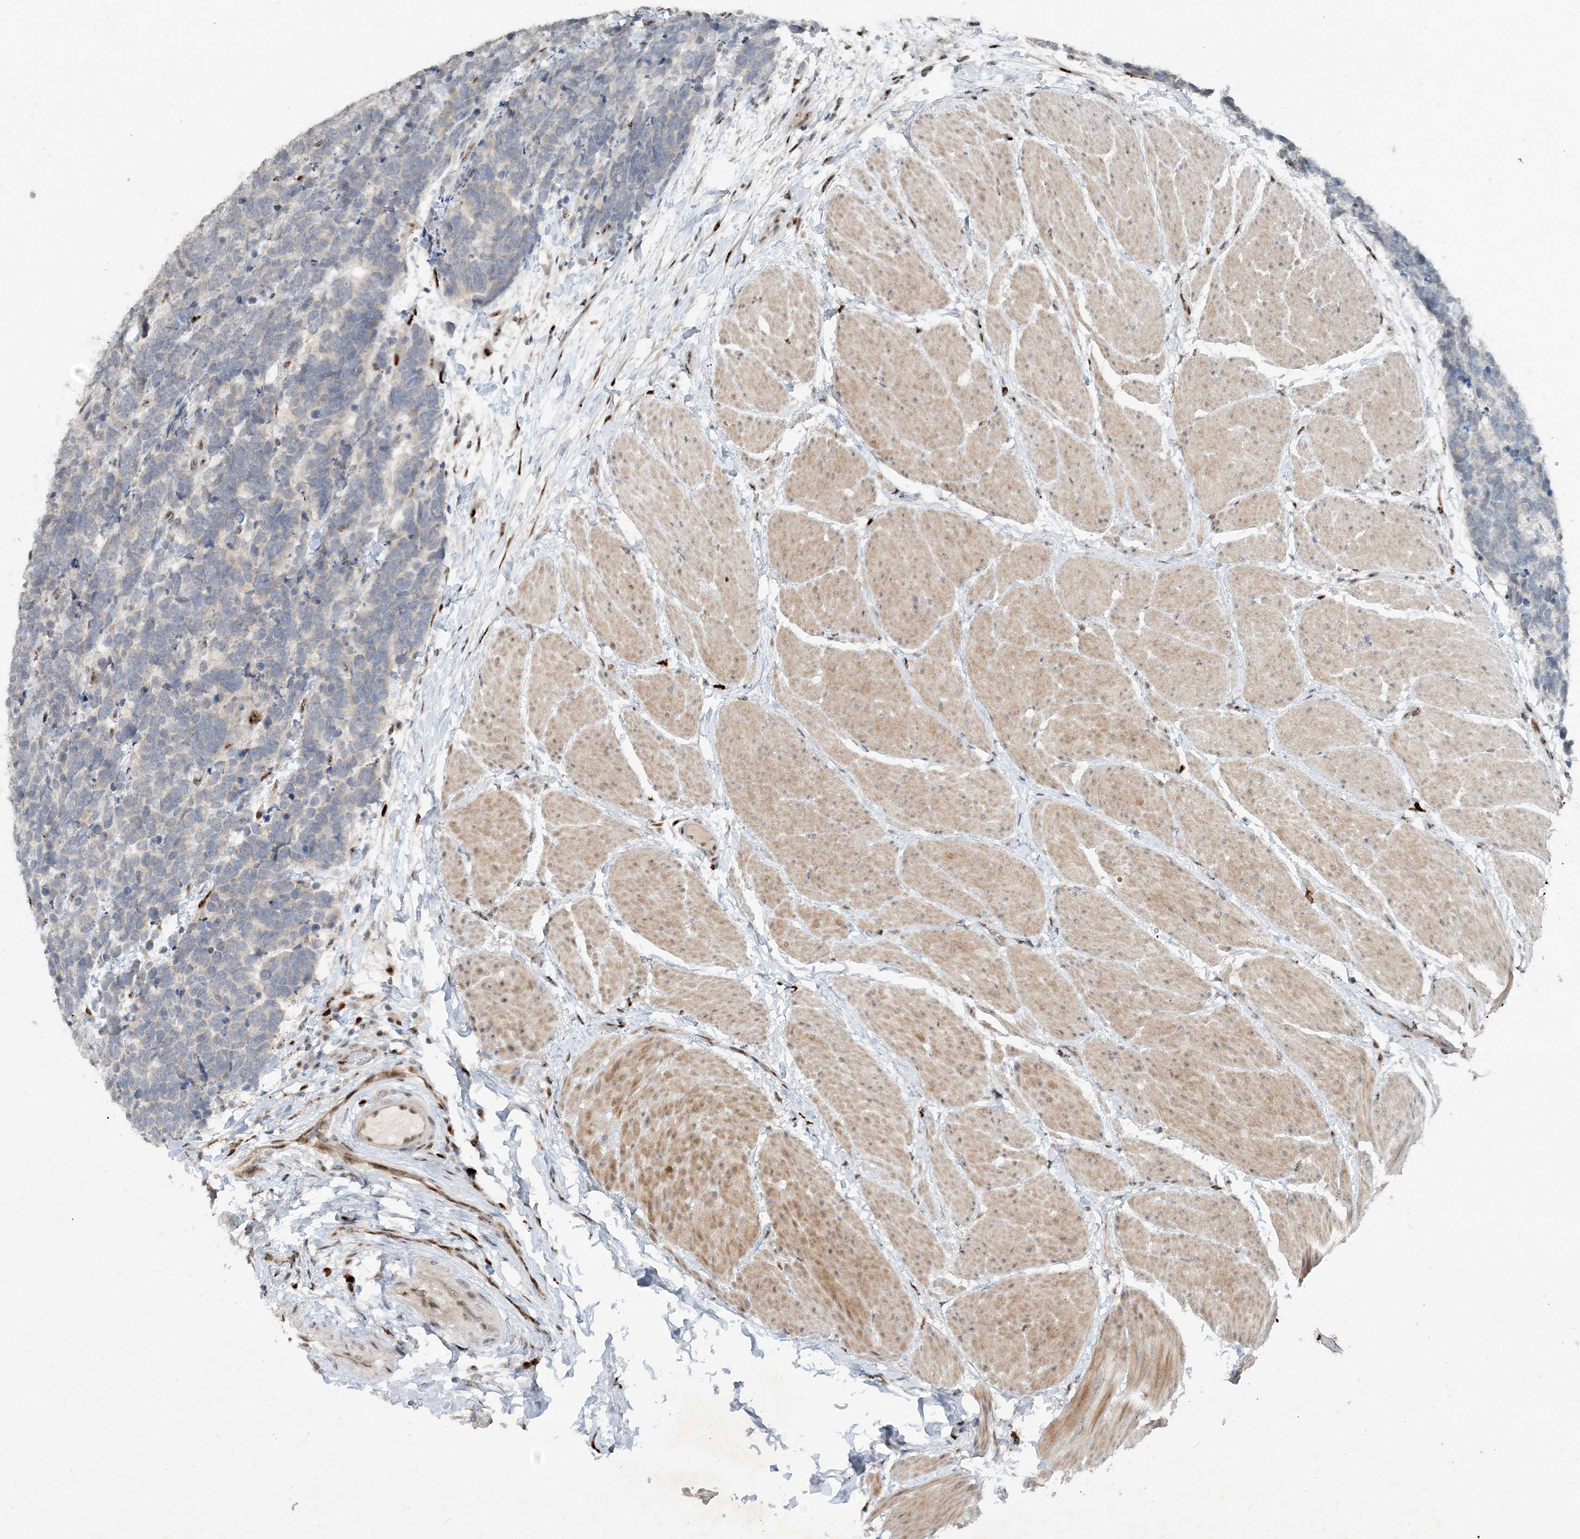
{"staining": {"intensity": "negative", "quantity": "none", "location": "none"}, "tissue": "carcinoid", "cell_type": "Tumor cells", "image_type": "cancer", "snomed": [{"axis": "morphology", "description": "Carcinoma, NOS"}, {"axis": "morphology", "description": "Carcinoid, malignant, NOS"}, {"axis": "topography", "description": "Urinary bladder"}], "caption": "Immunohistochemistry (IHC) image of neoplastic tissue: carcinoid stained with DAB demonstrates no significant protein staining in tumor cells.", "gene": "GIN1", "patient": {"sex": "male", "age": 57}}